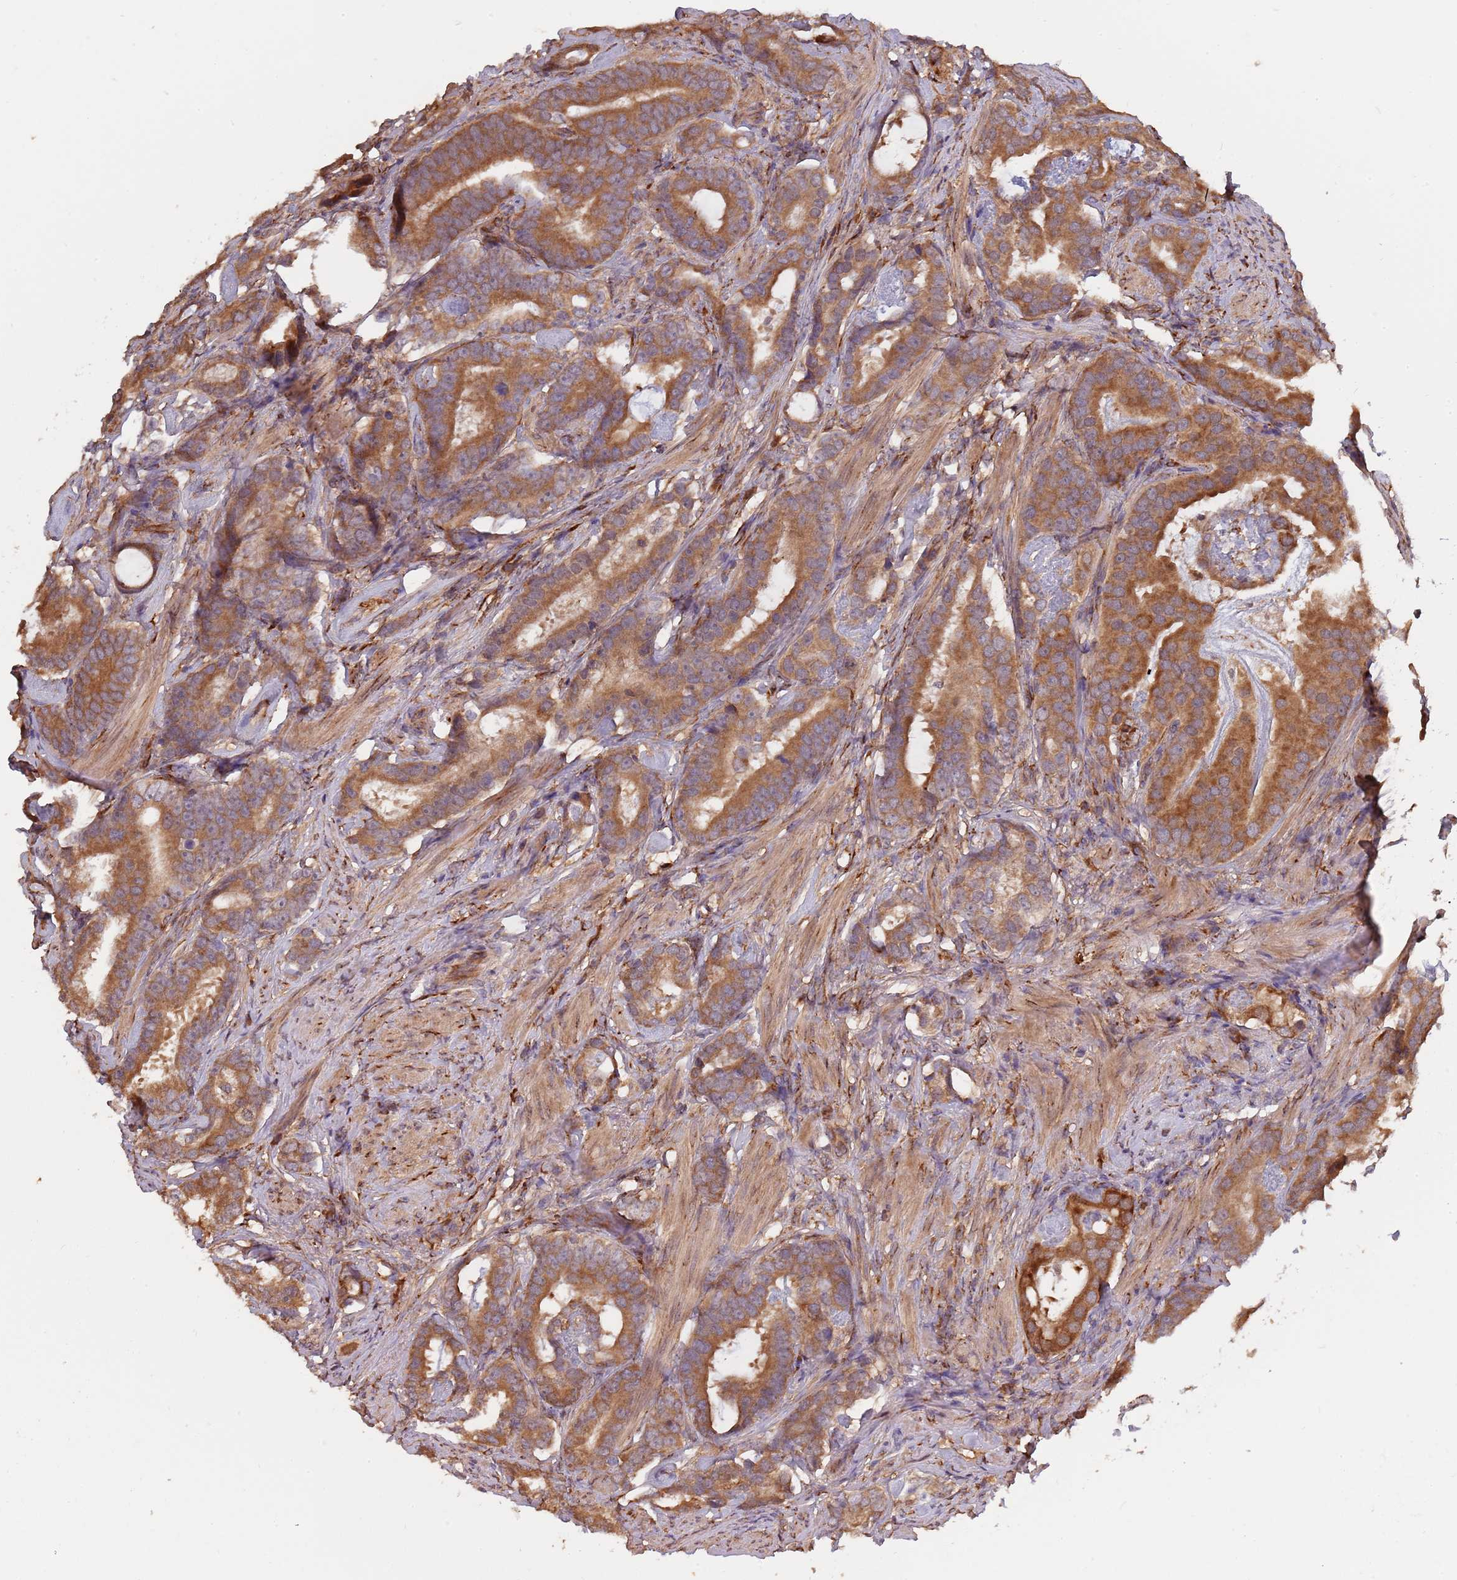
{"staining": {"intensity": "strong", "quantity": ">75%", "location": "cytoplasmic/membranous"}, "tissue": "prostate cancer", "cell_type": "Tumor cells", "image_type": "cancer", "snomed": [{"axis": "morphology", "description": "Adenocarcinoma, Low grade"}, {"axis": "topography", "description": "Prostate"}], "caption": "Immunohistochemistry (DAB (3,3'-diaminobenzidine)) staining of human prostate low-grade adenocarcinoma shows strong cytoplasmic/membranous protein positivity in about >75% of tumor cells. The staining was performed using DAB (3,3'-diaminobenzidine), with brown indicating positive protein expression. Nuclei are stained blue with hematoxylin.", "gene": "COG4", "patient": {"sex": "male", "age": 71}}